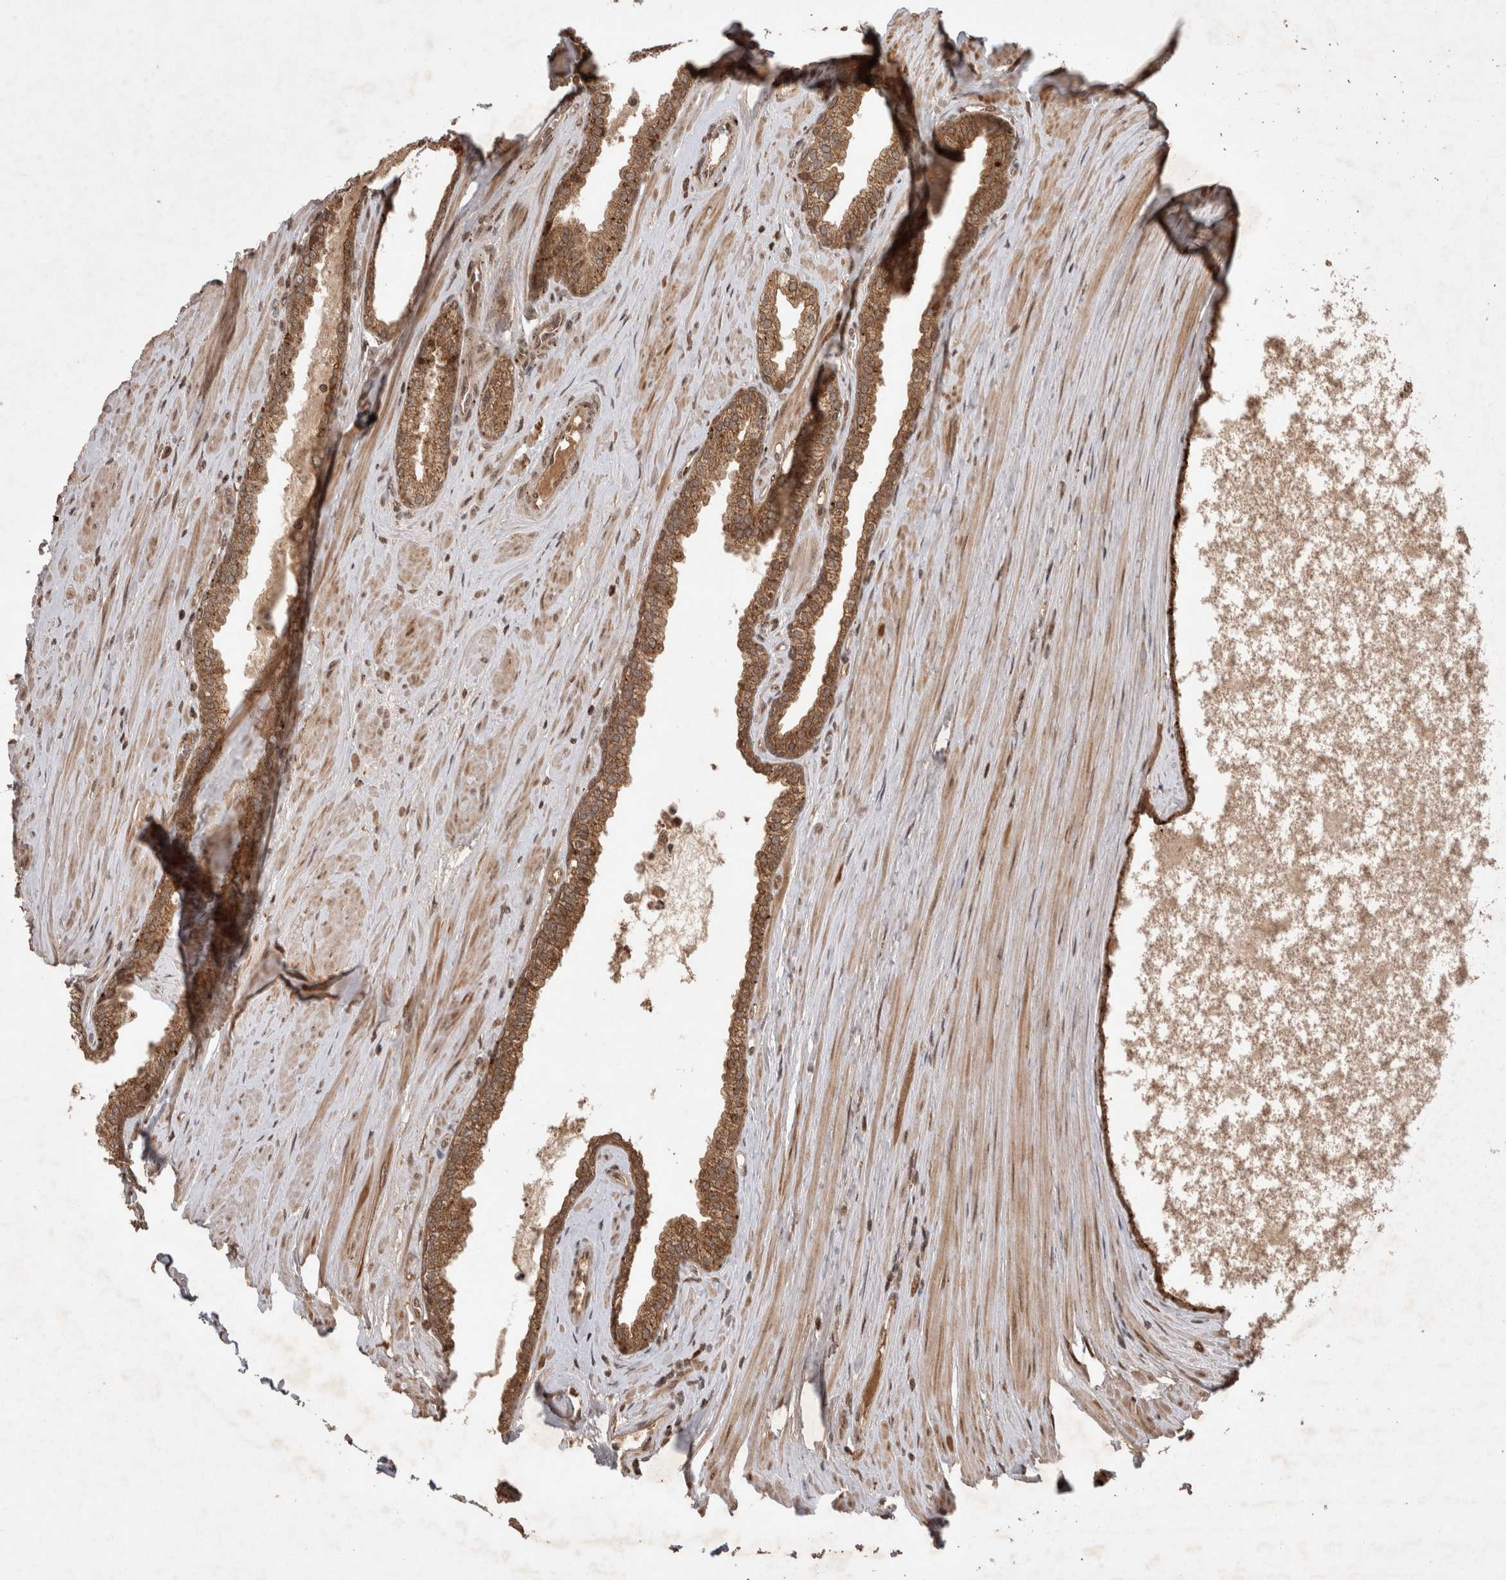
{"staining": {"intensity": "moderate", "quantity": ">75%", "location": "cytoplasmic/membranous"}, "tissue": "prostate cancer", "cell_type": "Tumor cells", "image_type": "cancer", "snomed": [{"axis": "morphology", "description": "Adenocarcinoma, Low grade"}, {"axis": "topography", "description": "Prostate"}], "caption": "Tumor cells exhibit medium levels of moderate cytoplasmic/membranous staining in about >75% of cells in human prostate cancer. (DAB (3,3'-diaminobenzidine) IHC, brown staining for protein, blue staining for nuclei).", "gene": "FAM221A", "patient": {"sex": "male", "age": 62}}